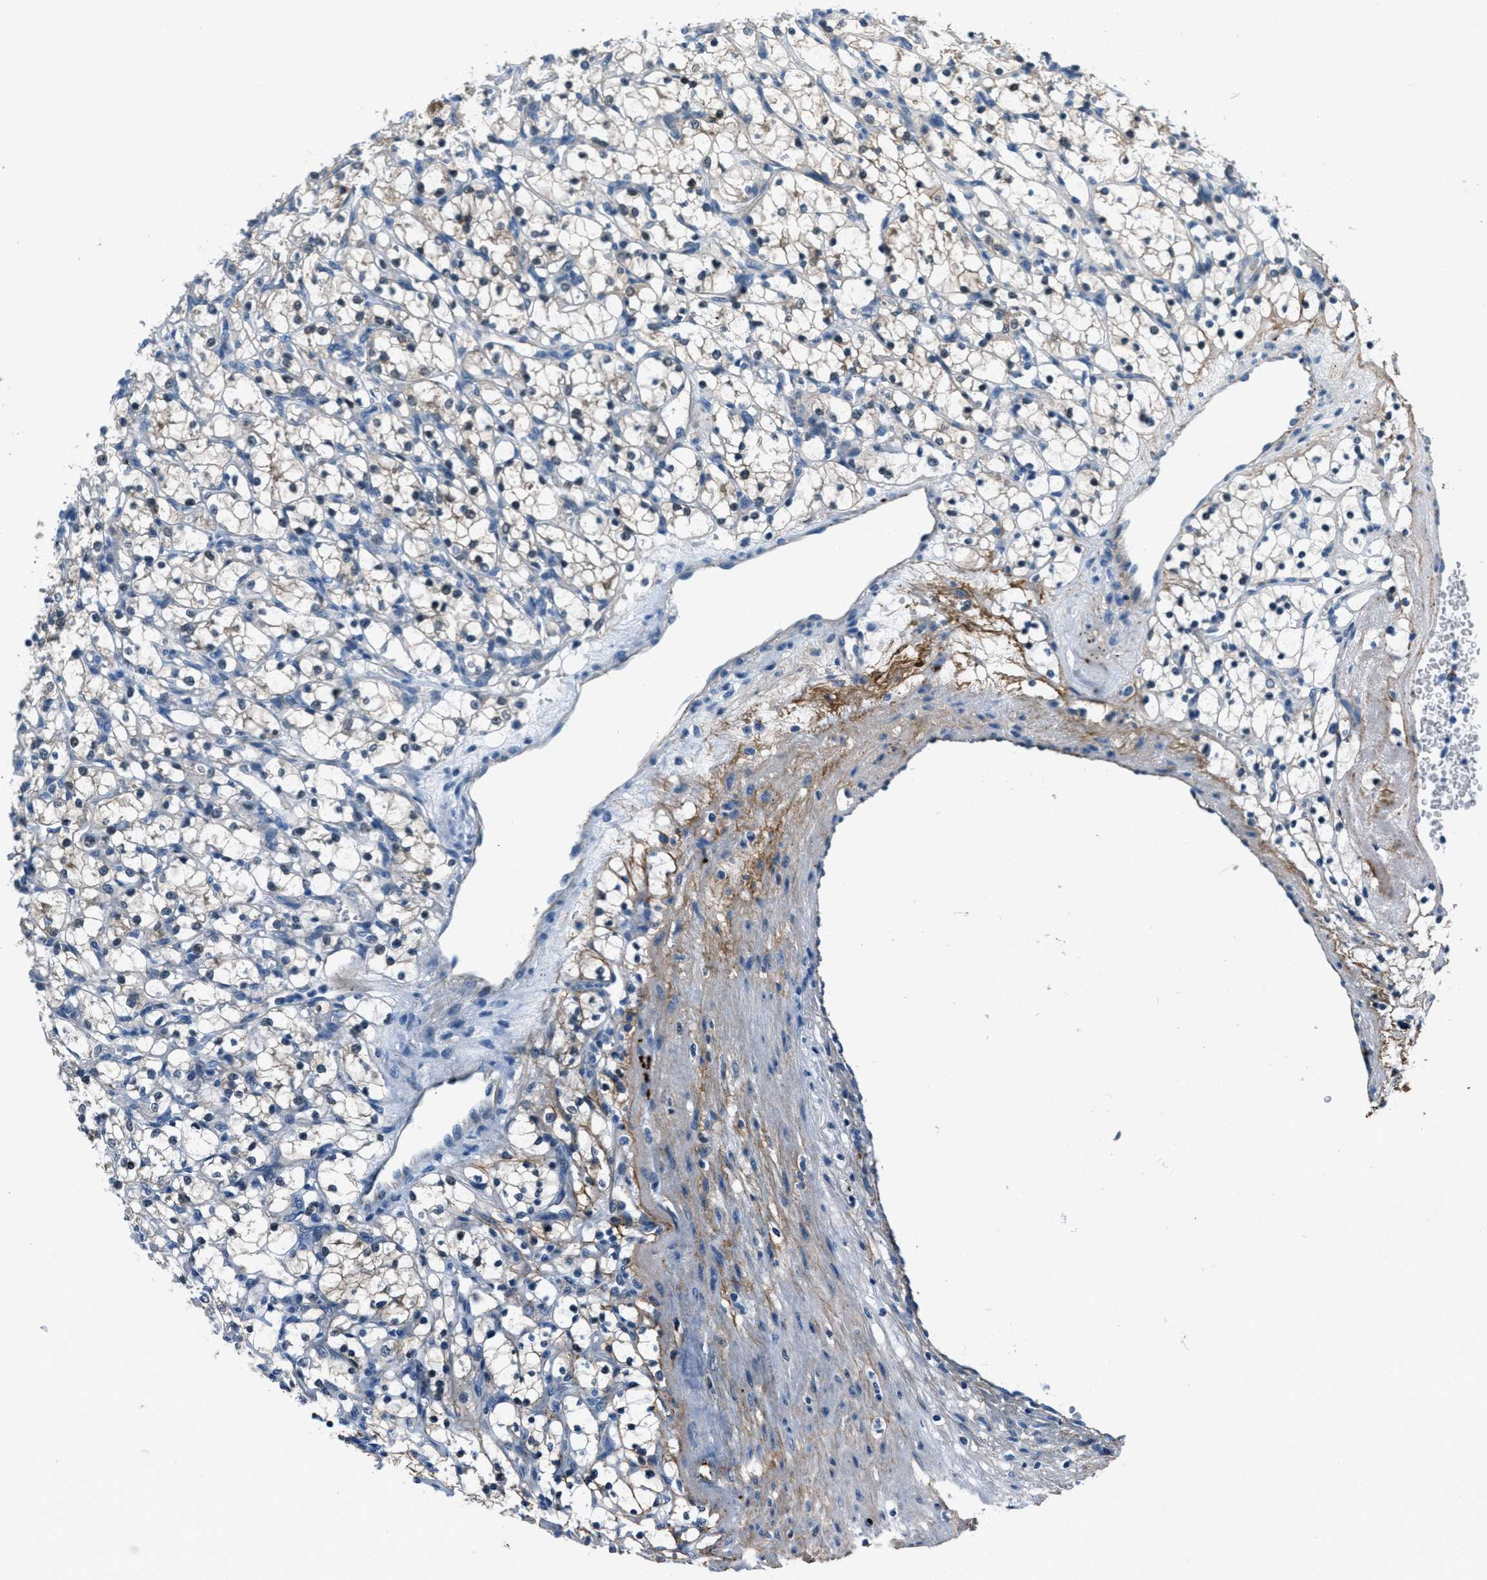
{"staining": {"intensity": "weak", "quantity": "<25%", "location": "nuclear"}, "tissue": "renal cancer", "cell_type": "Tumor cells", "image_type": "cancer", "snomed": [{"axis": "morphology", "description": "Adenocarcinoma, NOS"}, {"axis": "topography", "description": "Kidney"}], "caption": "Photomicrograph shows no significant protein positivity in tumor cells of adenocarcinoma (renal).", "gene": "FBN1", "patient": {"sex": "female", "age": 69}}